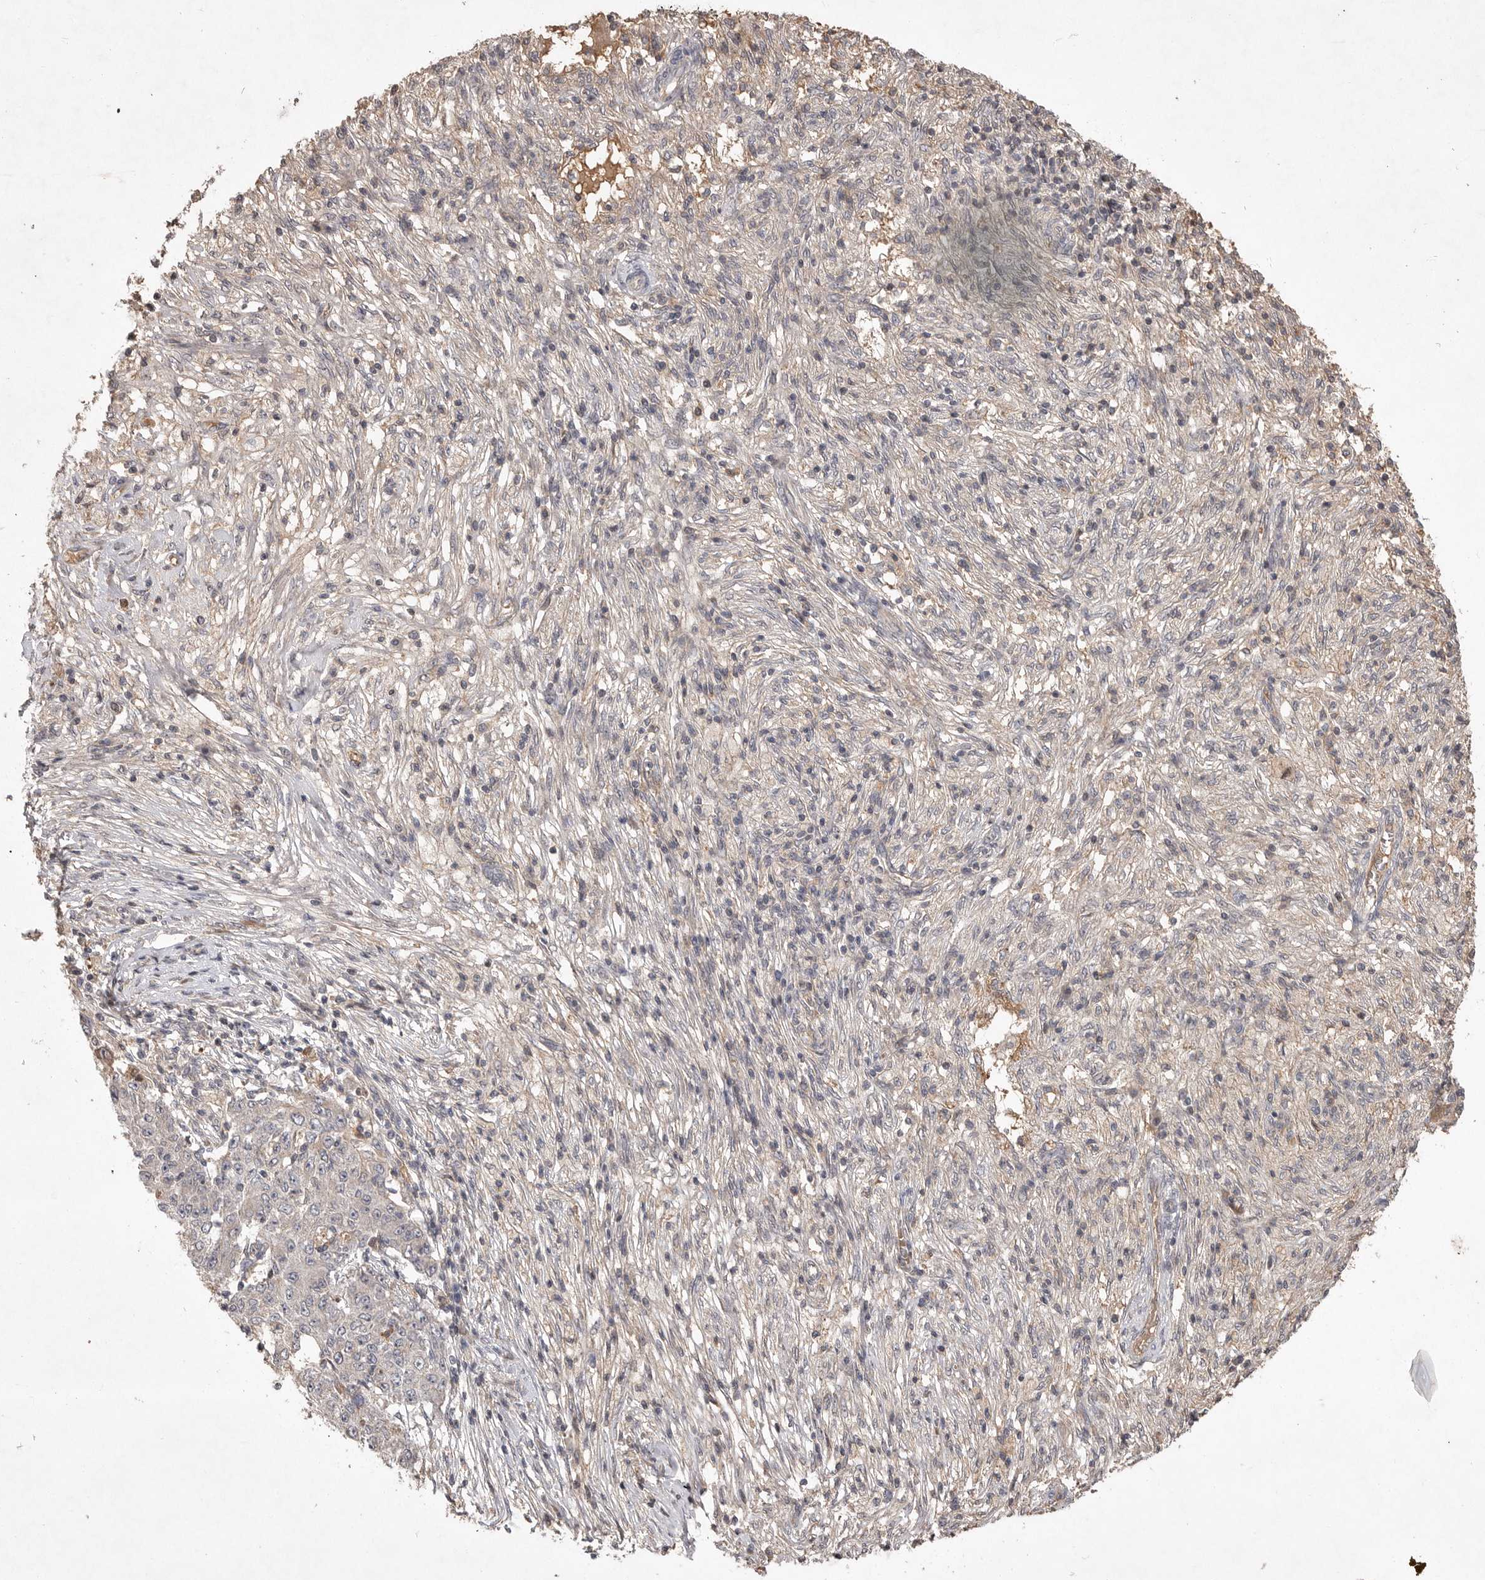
{"staining": {"intensity": "negative", "quantity": "none", "location": "none"}, "tissue": "ovarian cancer", "cell_type": "Tumor cells", "image_type": "cancer", "snomed": [{"axis": "morphology", "description": "Carcinoma, endometroid"}, {"axis": "topography", "description": "Ovary"}], "caption": "The micrograph displays no staining of tumor cells in endometroid carcinoma (ovarian).", "gene": "VN1R4", "patient": {"sex": "female", "age": 42}}